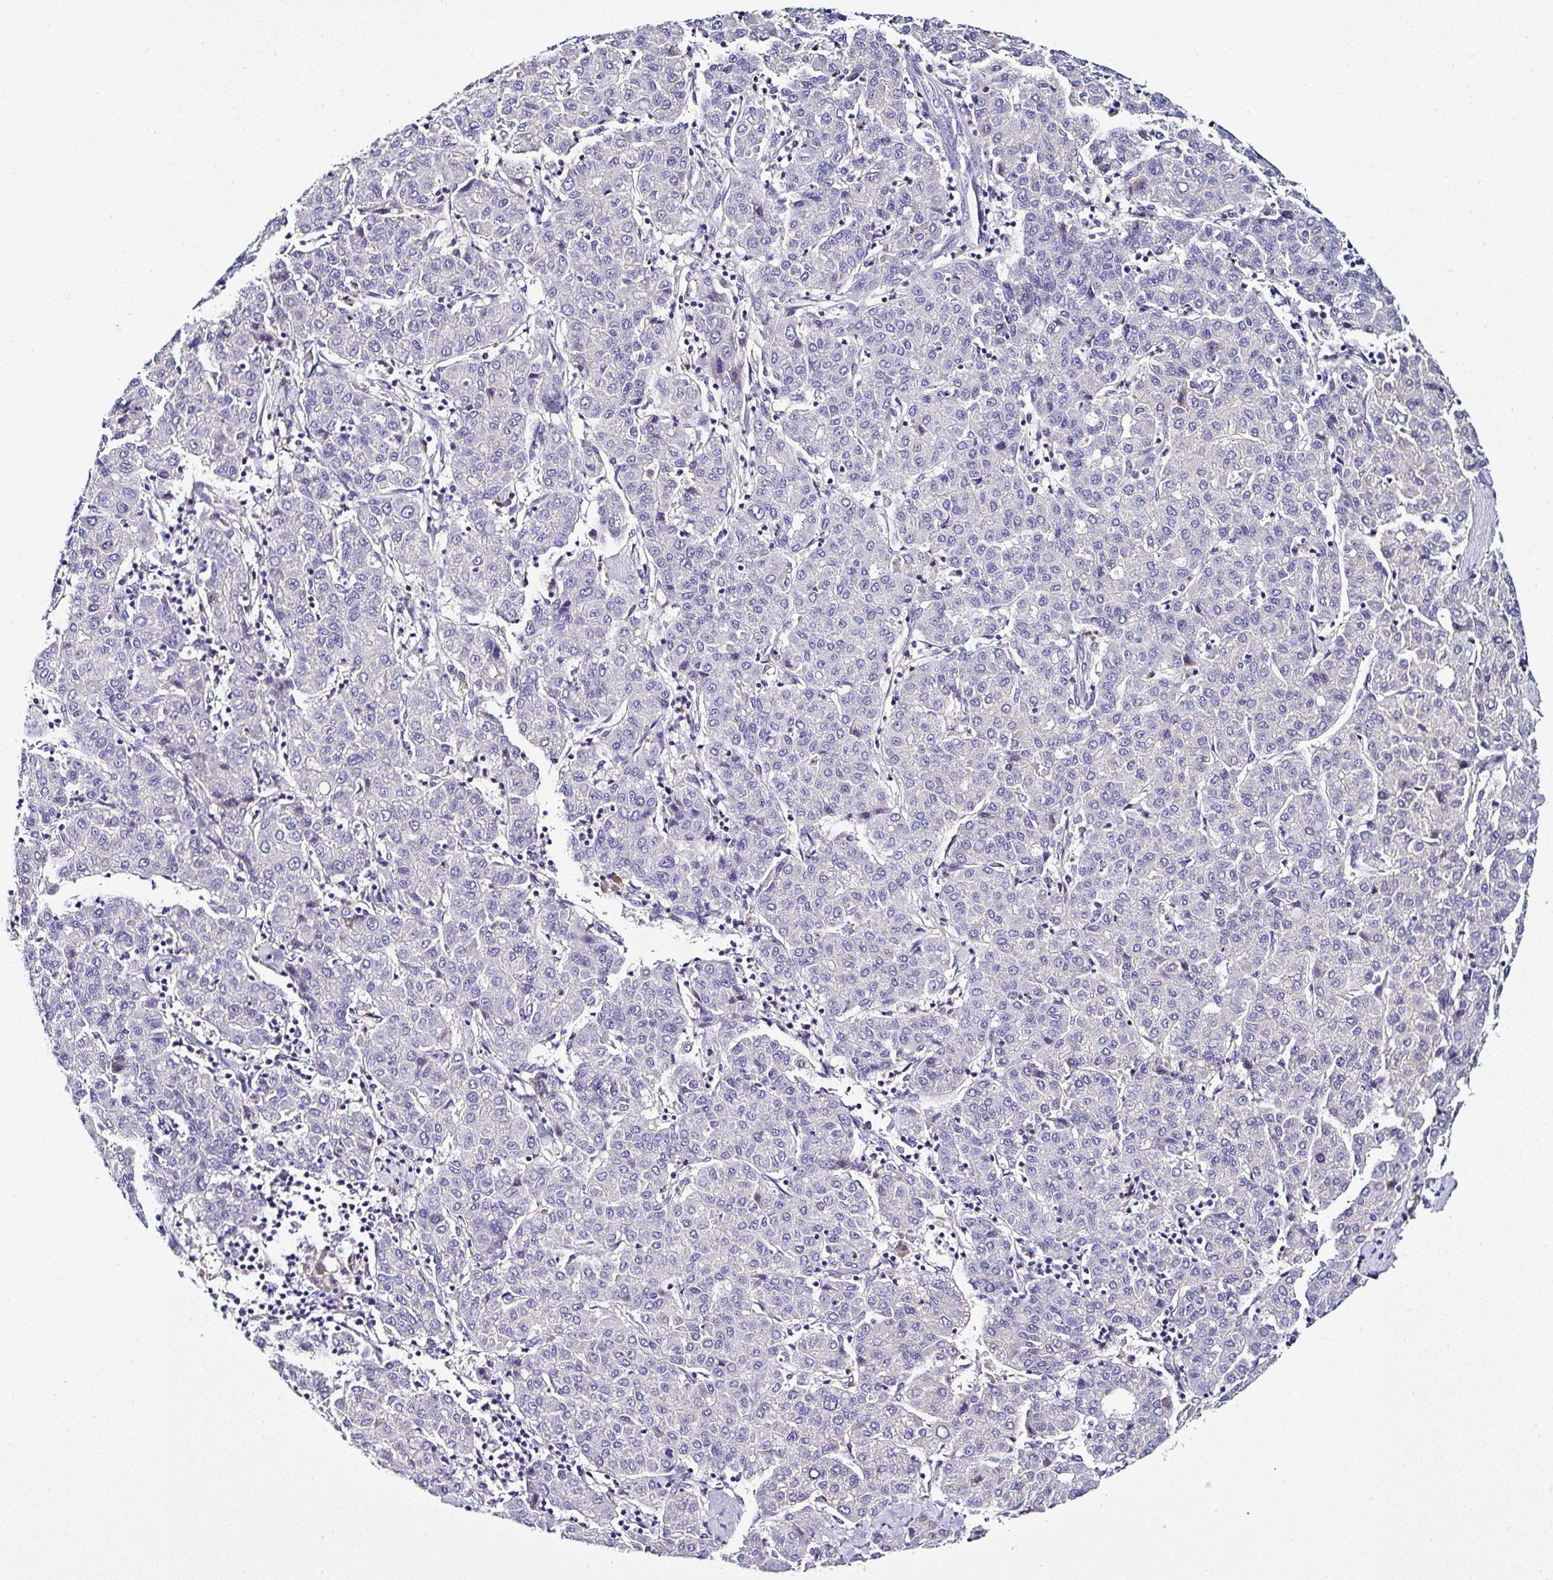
{"staining": {"intensity": "negative", "quantity": "none", "location": "none"}, "tissue": "liver cancer", "cell_type": "Tumor cells", "image_type": "cancer", "snomed": [{"axis": "morphology", "description": "Carcinoma, Hepatocellular, NOS"}, {"axis": "topography", "description": "Liver"}], "caption": "This is an immunohistochemistry micrograph of human liver cancer (hepatocellular carcinoma). There is no positivity in tumor cells.", "gene": "DEPDC5", "patient": {"sex": "male", "age": 65}}